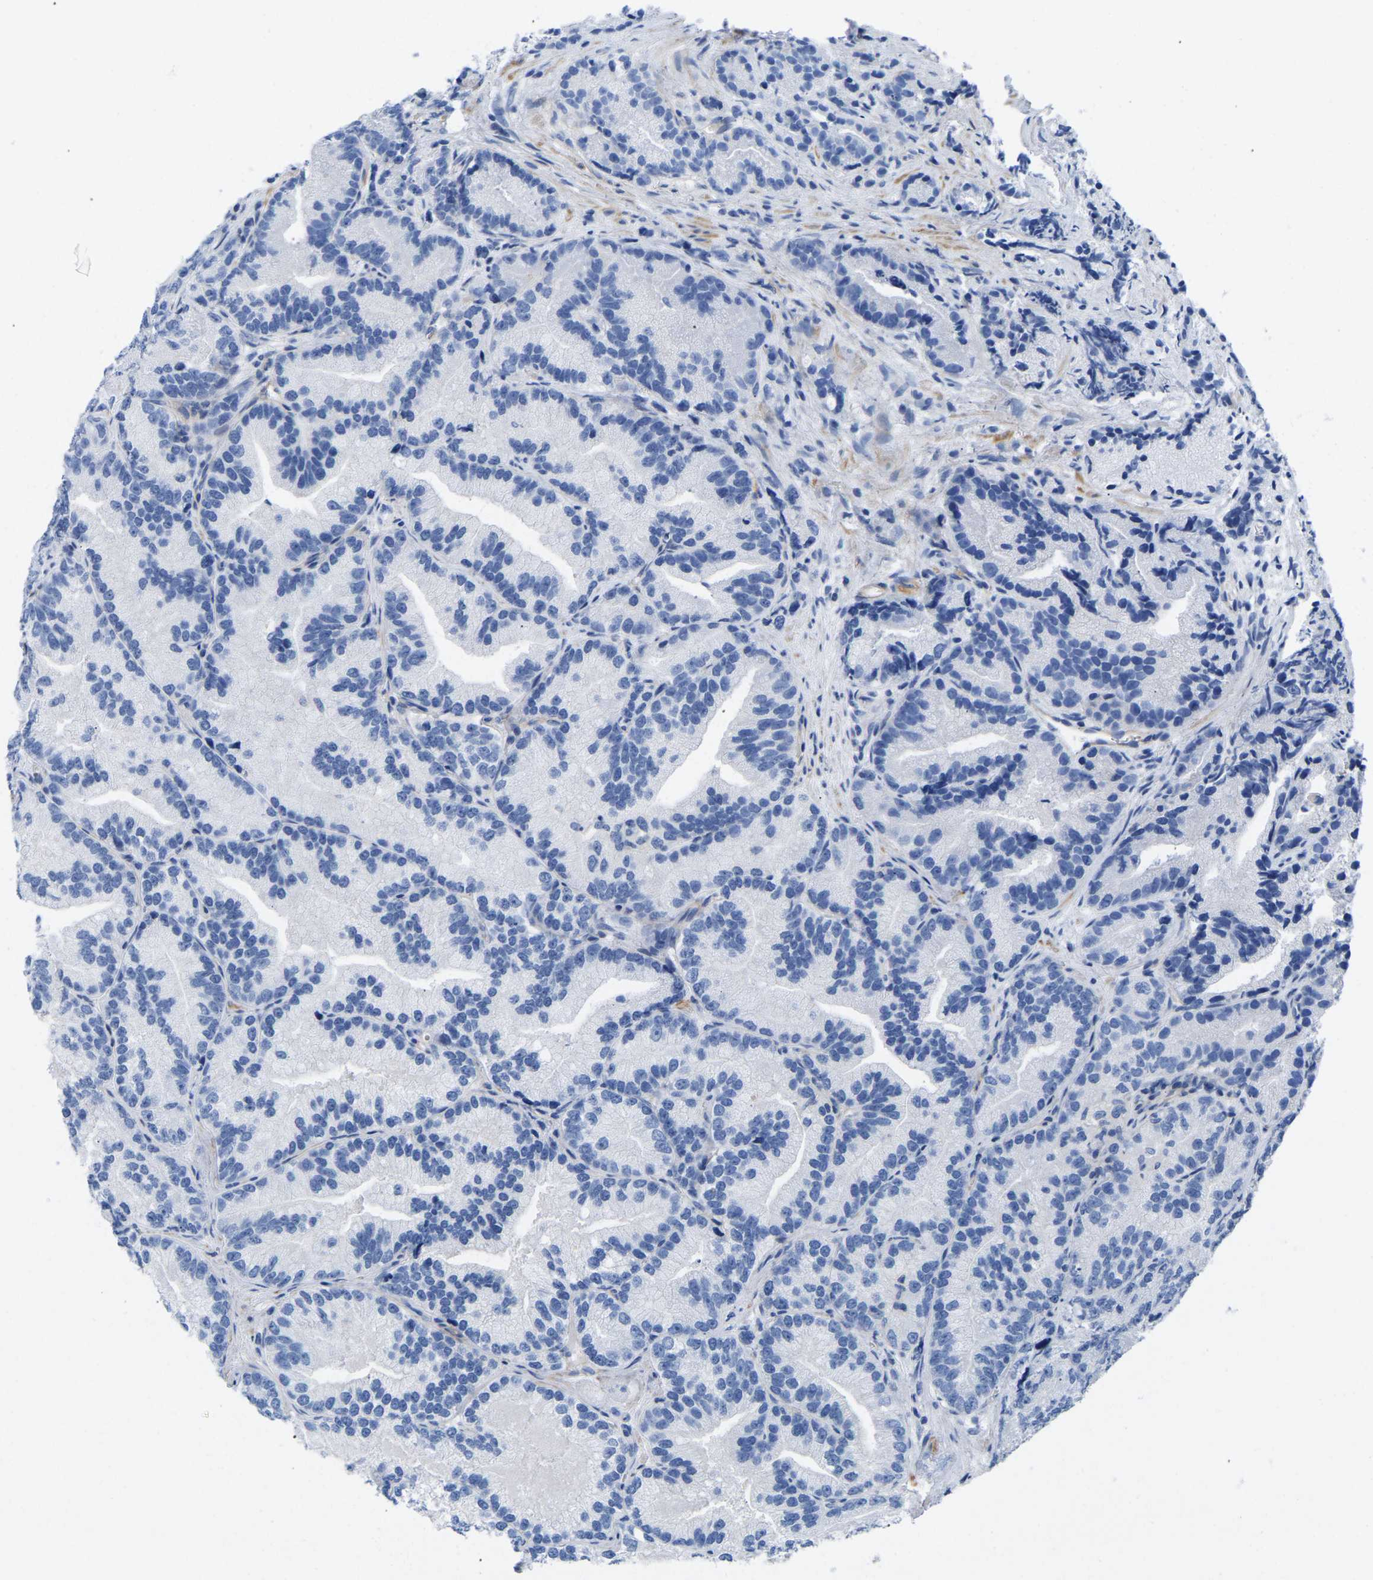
{"staining": {"intensity": "negative", "quantity": "none", "location": "none"}, "tissue": "prostate cancer", "cell_type": "Tumor cells", "image_type": "cancer", "snomed": [{"axis": "morphology", "description": "Adenocarcinoma, Low grade"}, {"axis": "topography", "description": "Prostate"}], "caption": "DAB immunohistochemical staining of prostate cancer demonstrates no significant staining in tumor cells. Brightfield microscopy of immunohistochemistry stained with DAB (brown) and hematoxylin (blue), captured at high magnification.", "gene": "UPK3A", "patient": {"sex": "male", "age": 89}}